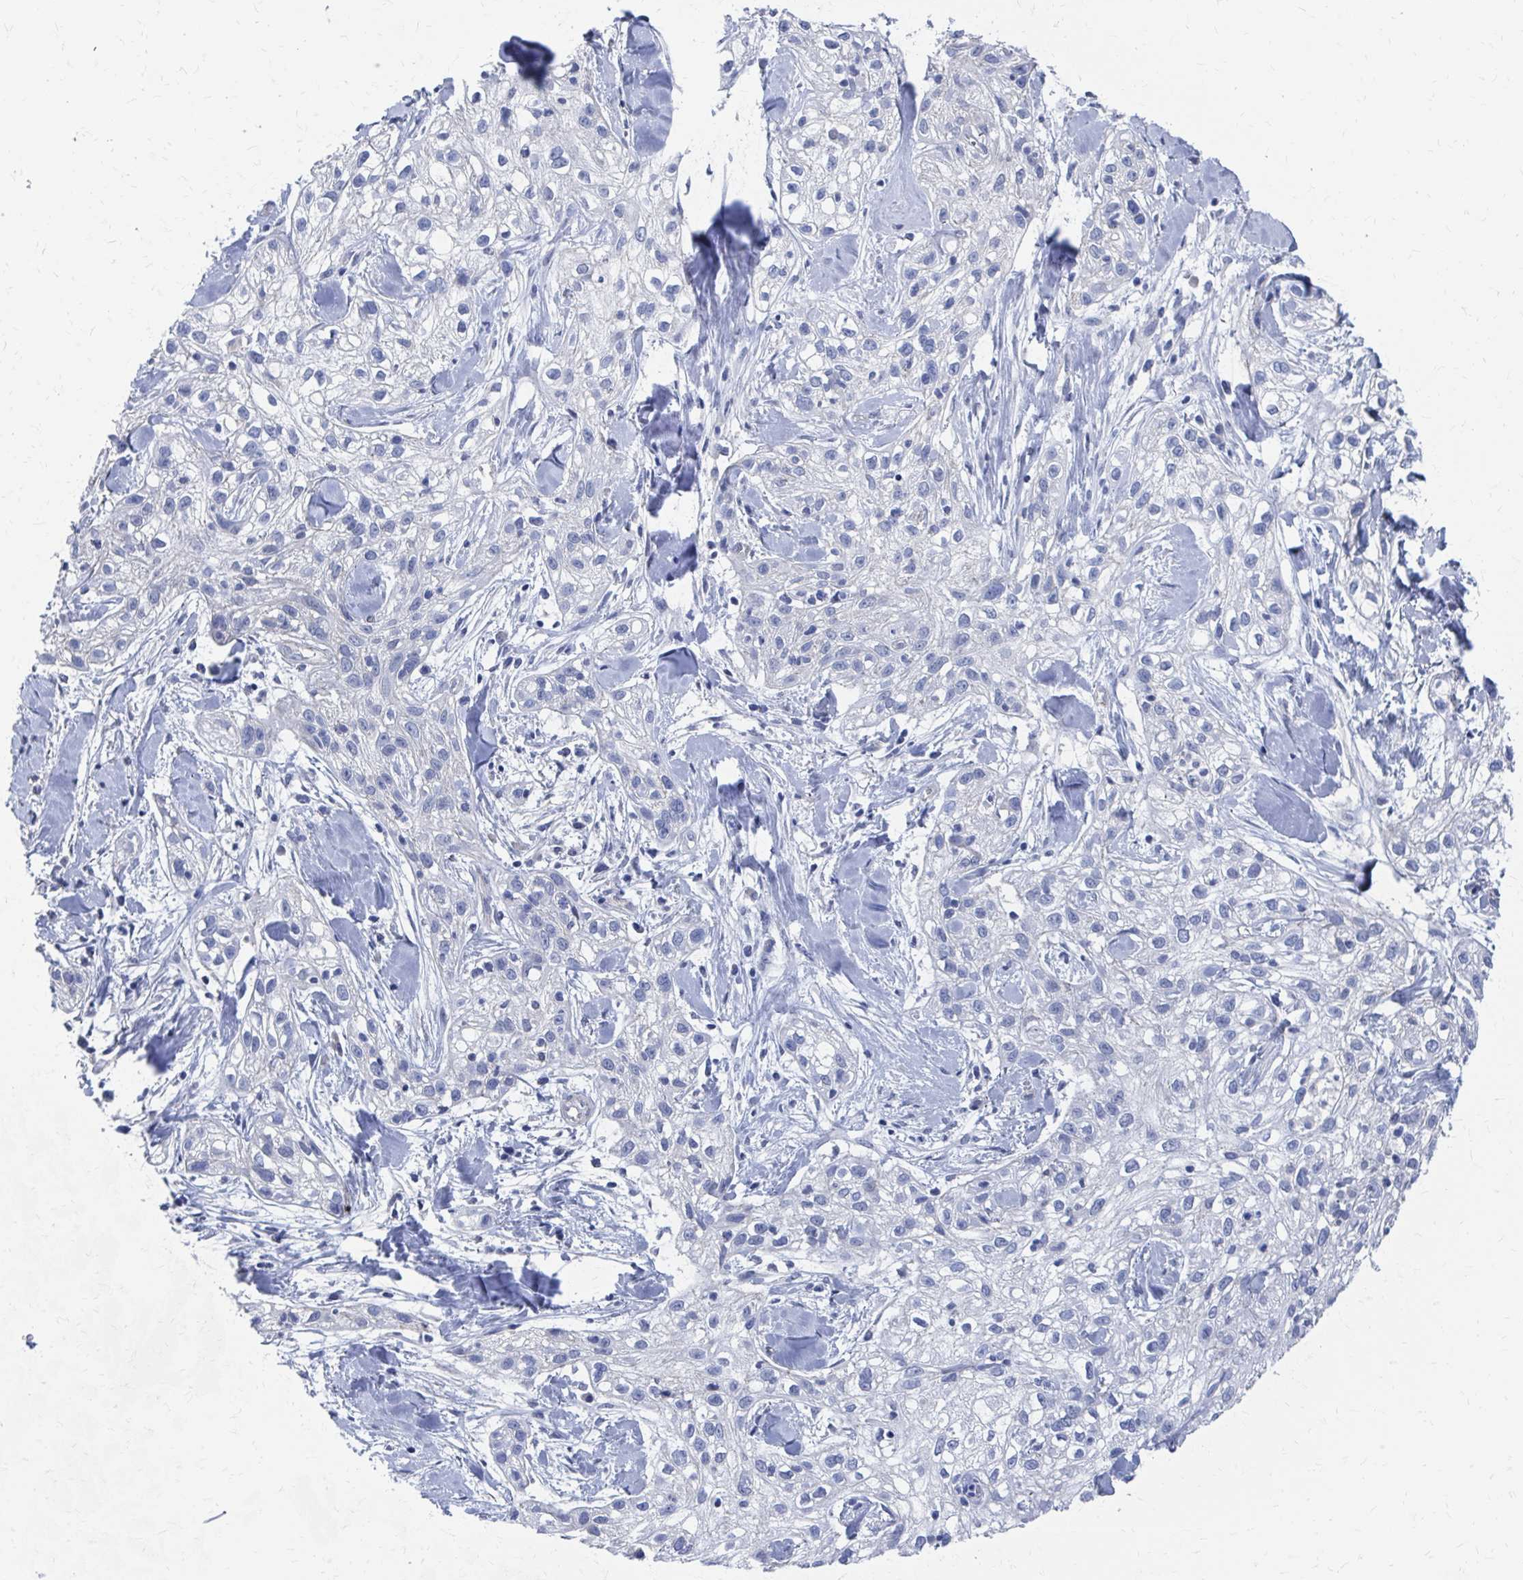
{"staining": {"intensity": "negative", "quantity": "none", "location": "none"}, "tissue": "skin cancer", "cell_type": "Tumor cells", "image_type": "cancer", "snomed": [{"axis": "morphology", "description": "Squamous cell carcinoma, NOS"}, {"axis": "topography", "description": "Skin"}], "caption": "There is no significant expression in tumor cells of skin cancer.", "gene": "PLEKHG7", "patient": {"sex": "male", "age": 82}}